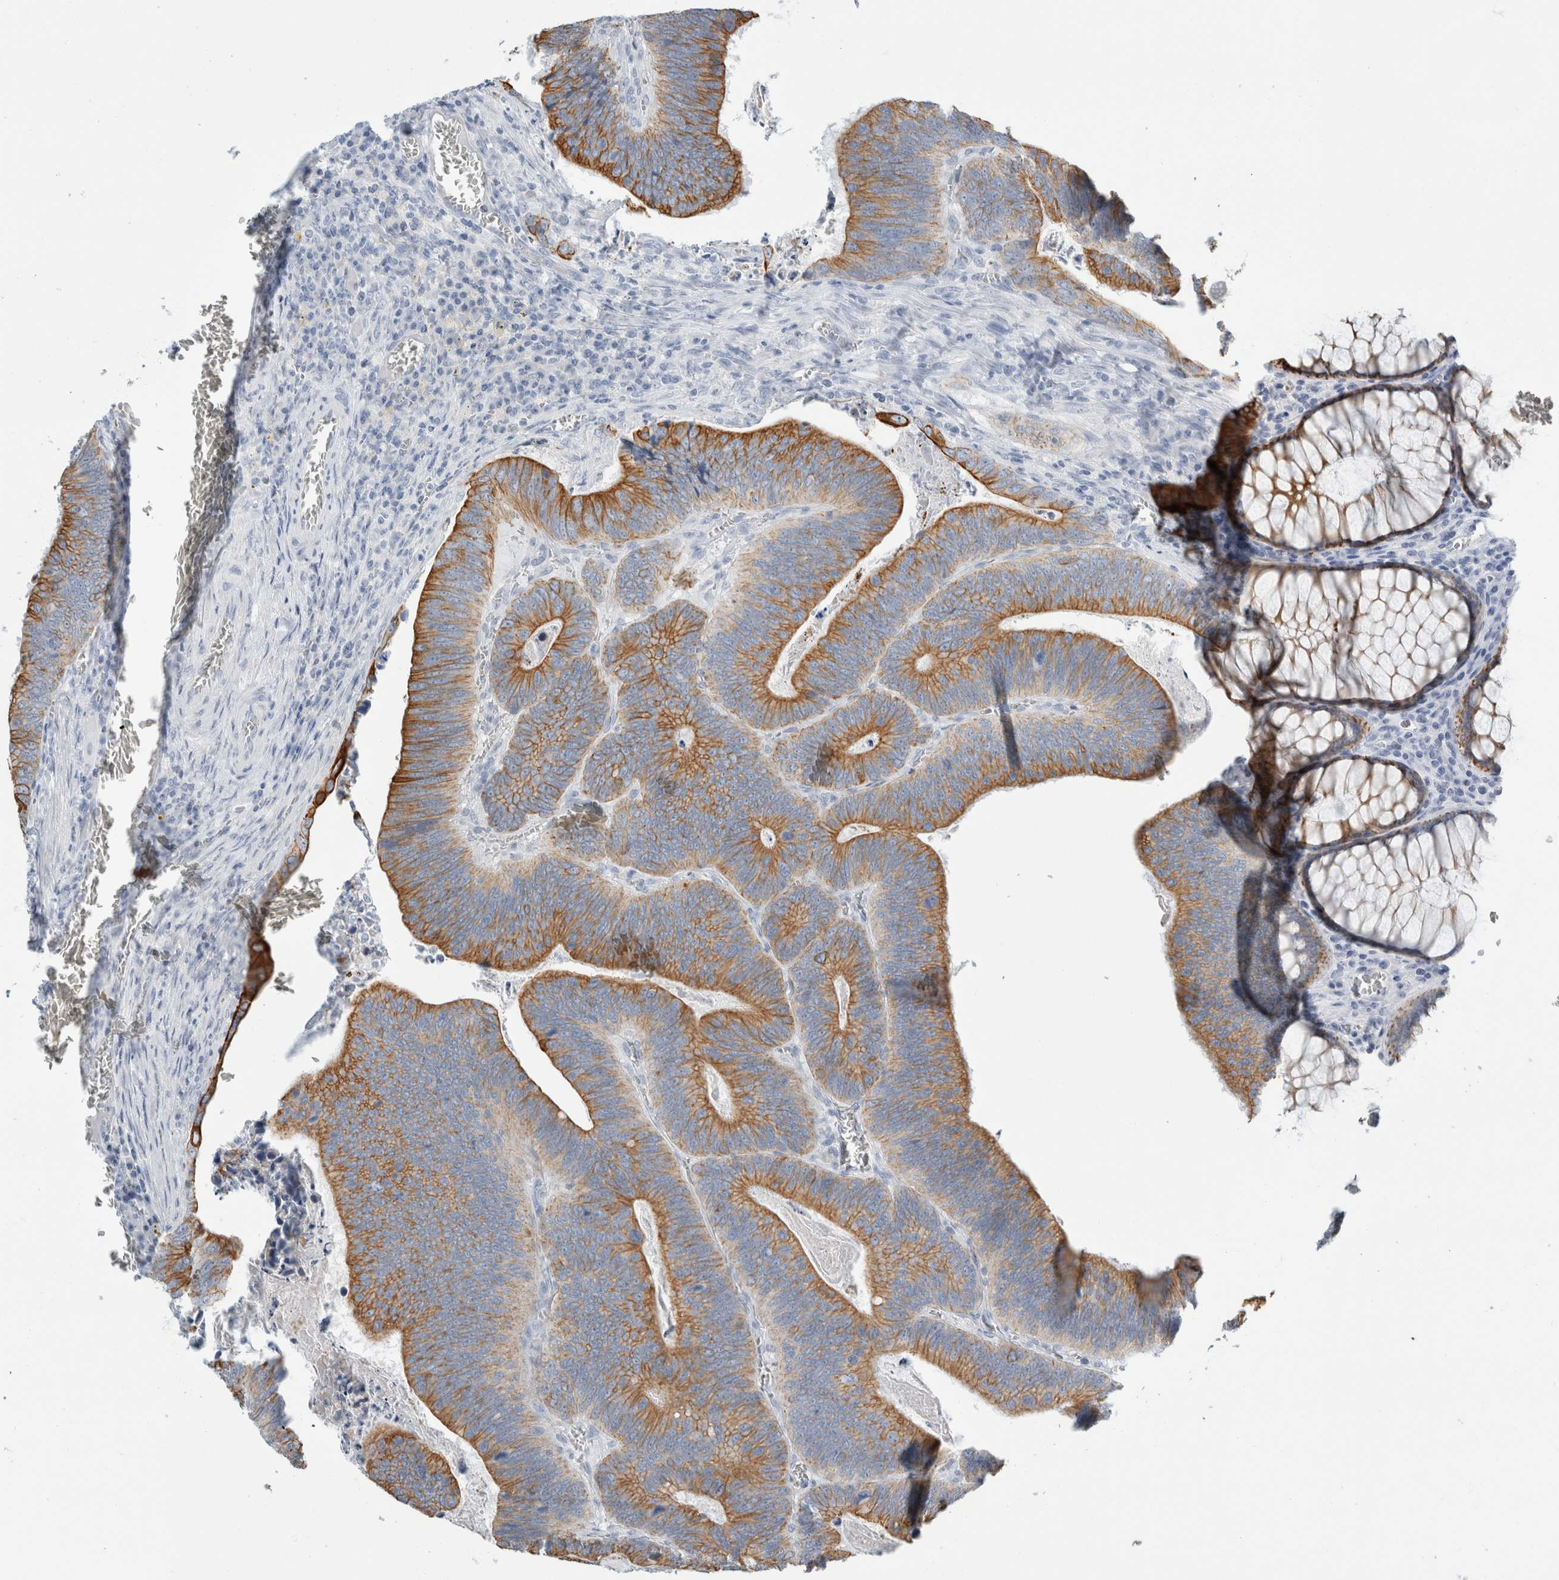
{"staining": {"intensity": "strong", "quantity": "25%-75%", "location": "cytoplasmic/membranous"}, "tissue": "colorectal cancer", "cell_type": "Tumor cells", "image_type": "cancer", "snomed": [{"axis": "morphology", "description": "Inflammation, NOS"}, {"axis": "morphology", "description": "Adenocarcinoma, NOS"}, {"axis": "topography", "description": "Colon"}], "caption": "Adenocarcinoma (colorectal) stained with IHC shows strong cytoplasmic/membranous positivity in about 25%-75% of tumor cells.", "gene": "RPH3AL", "patient": {"sex": "male", "age": 72}}